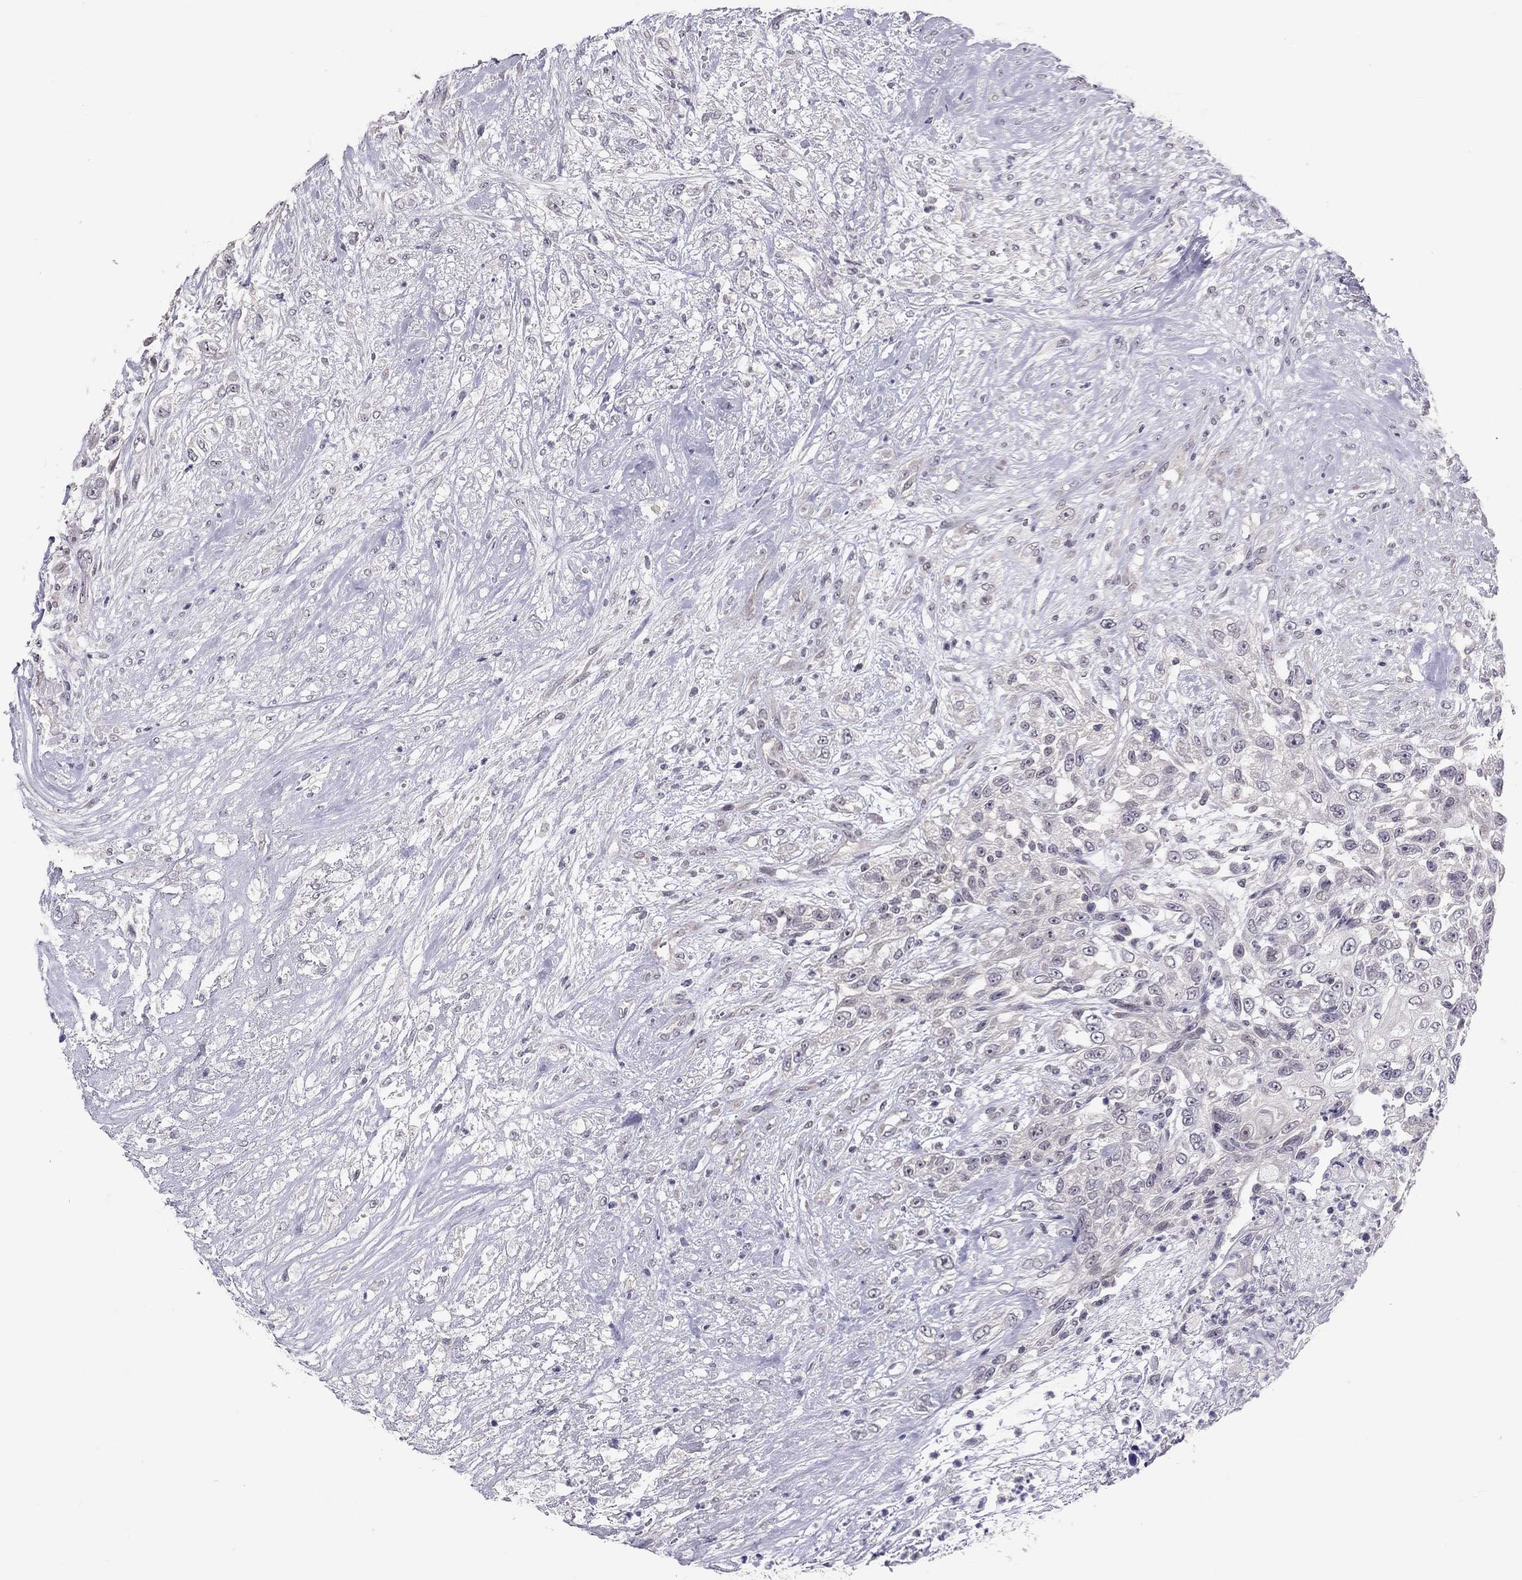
{"staining": {"intensity": "weak", "quantity": "<25%", "location": "cytoplasmic/membranous"}, "tissue": "urothelial cancer", "cell_type": "Tumor cells", "image_type": "cancer", "snomed": [{"axis": "morphology", "description": "Urothelial carcinoma, High grade"}, {"axis": "topography", "description": "Urinary bladder"}], "caption": "Protein analysis of urothelial cancer exhibits no significant expression in tumor cells.", "gene": "HSF2BP", "patient": {"sex": "female", "age": 56}}